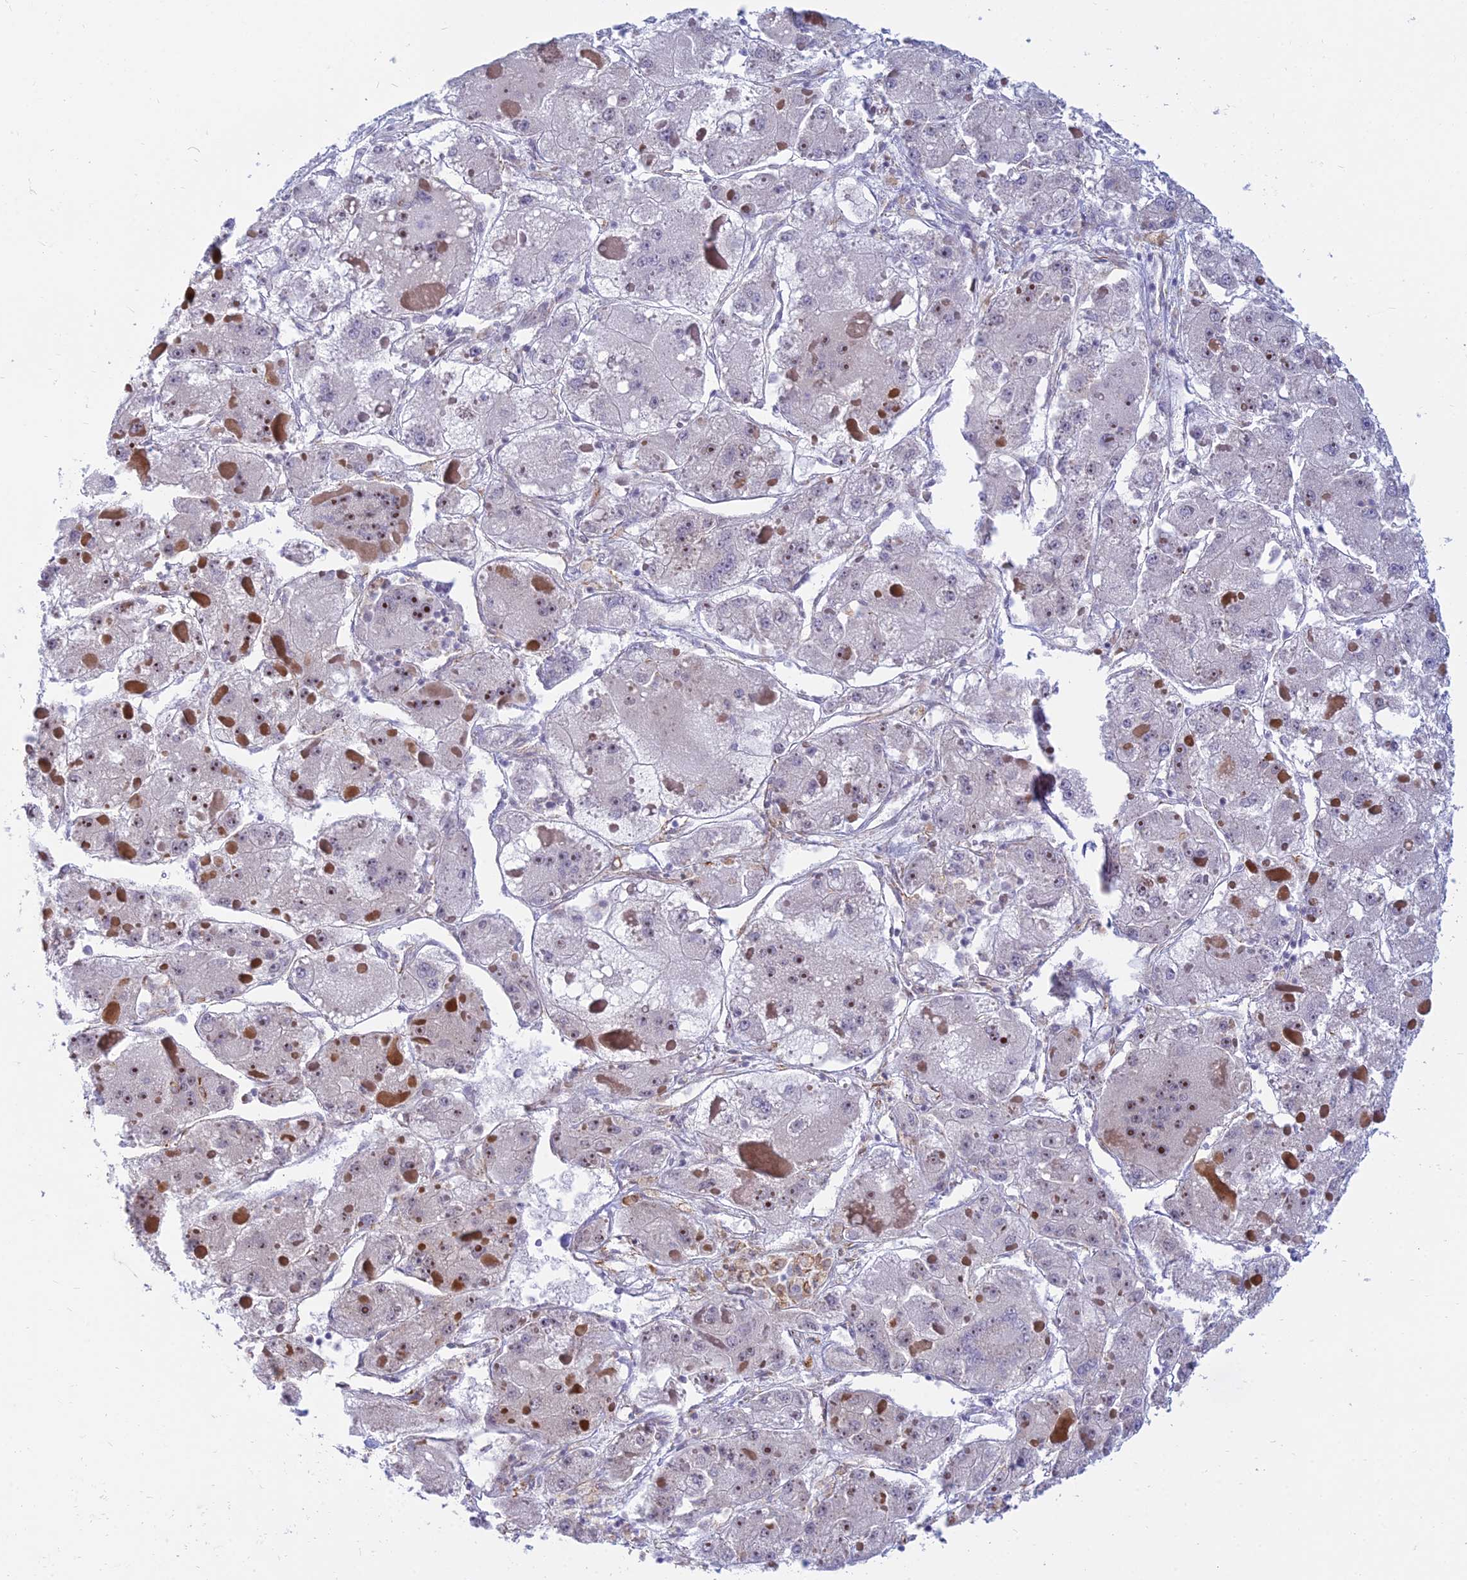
{"staining": {"intensity": "moderate", "quantity": "<25%", "location": "nuclear"}, "tissue": "liver cancer", "cell_type": "Tumor cells", "image_type": "cancer", "snomed": [{"axis": "morphology", "description": "Carcinoma, Hepatocellular, NOS"}, {"axis": "topography", "description": "Liver"}], "caption": "Immunohistochemical staining of liver cancer (hepatocellular carcinoma) displays moderate nuclear protein positivity in about <25% of tumor cells. The staining was performed using DAB to visualize the protein expression in brown, while the nuclei were stained in blue with hematoxylin (Magnification: 20x).", "gene": "SAPCD2", "patient": {"sex": "female", "age": 73}}